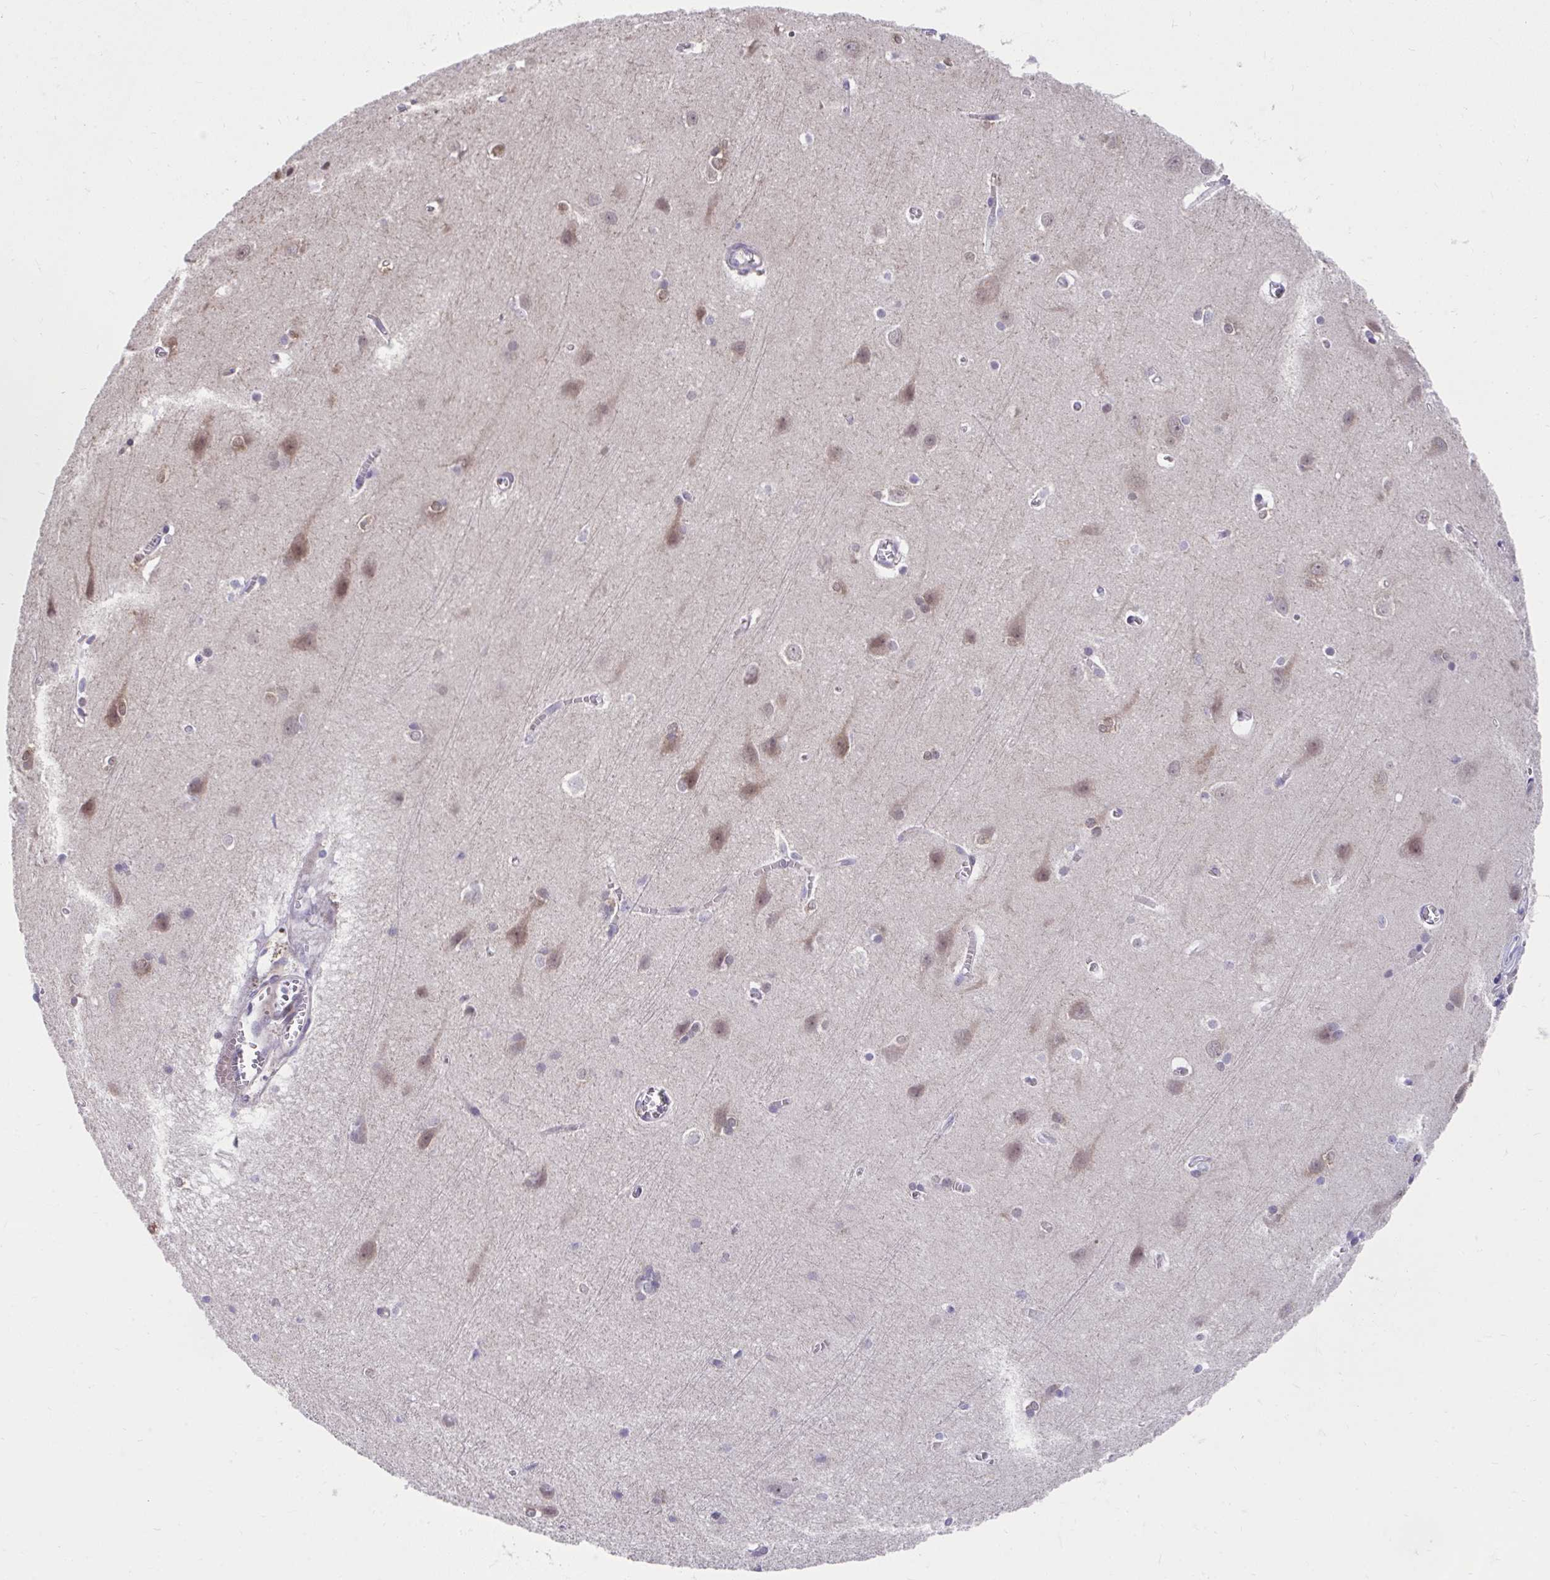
{"staining": {"intensity": "negative", "quantity": "none", "location": "none"}, "tissue": "cerebral cortex", "cell_type": "Endothelial cells", "image_type": "normal", "snomed": [{"axis": "morphology", "description": "Normal tissue, NOS"}, {"axis": "topography", "description": "Cerebral cortex"}], "caption": "DAB (3,3'-diaminobenzidine) immunohistochemical staining of unremarkable human cerebral cortex exhibits no significant positivity in endothelial cells. Nuclei are stained in blue.", "gene": "SLAMF7", "patient": {"sex": "male", "age": 37}}